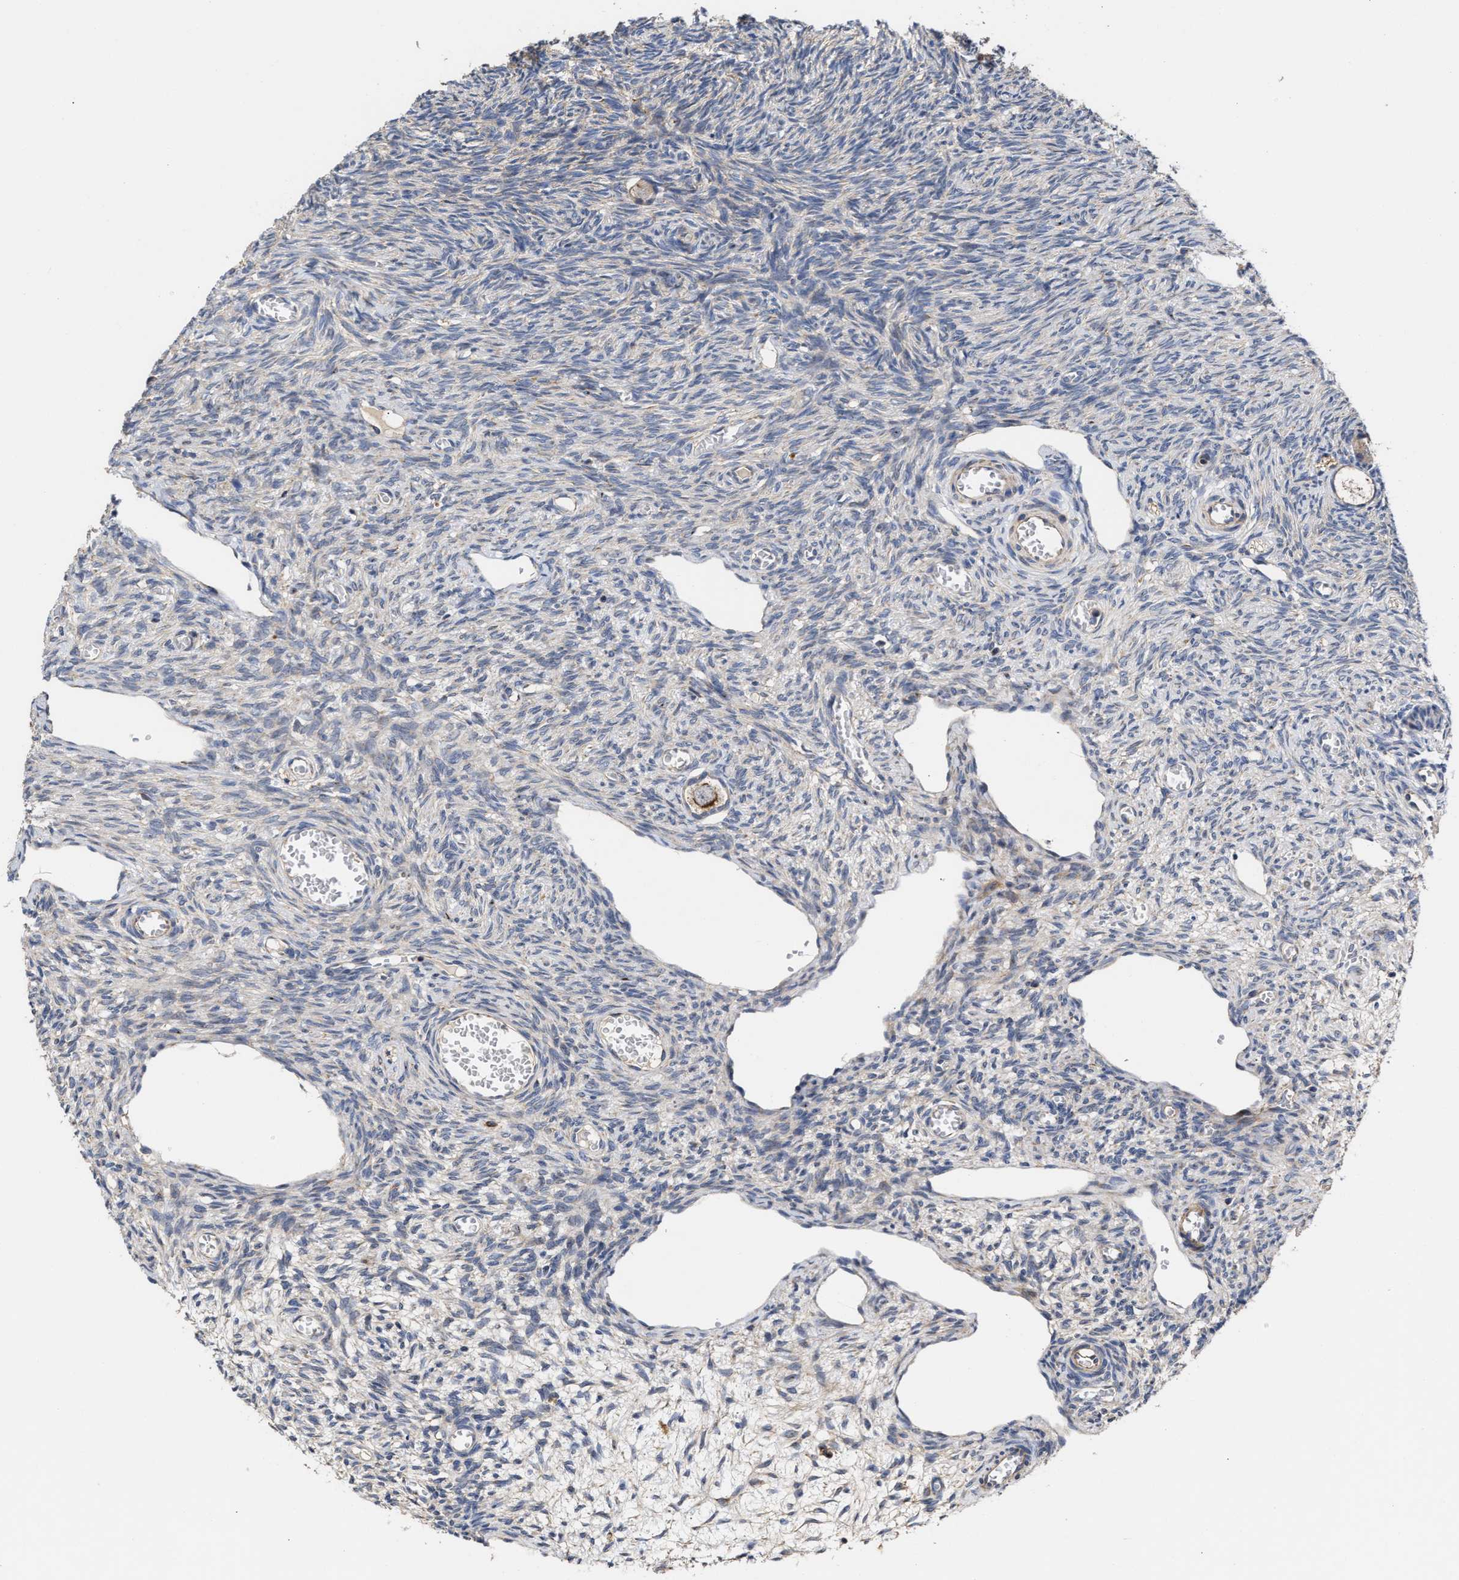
{"staining": {"intensity": "moderate", "quantity": ">75%", "location": "cytoplasmic/membranous"}, "tissue": "ovary", "cell_type": "Follicle cells", "image_type": "normal", "snomed": [{"axis": "morphology", "description": "Normal tissue, NOS"}, {"axis": "topography", "description": "Ovary"}], "caption": "Immunohistochemistry (IHC) (DAB) staining of normal human ovary displays moderate cytoplasmic/membranous protein staining in approximately >75% of follicle cells.", "gene": "MALSU1", "patient": {"sex": "female", "age": 27}}